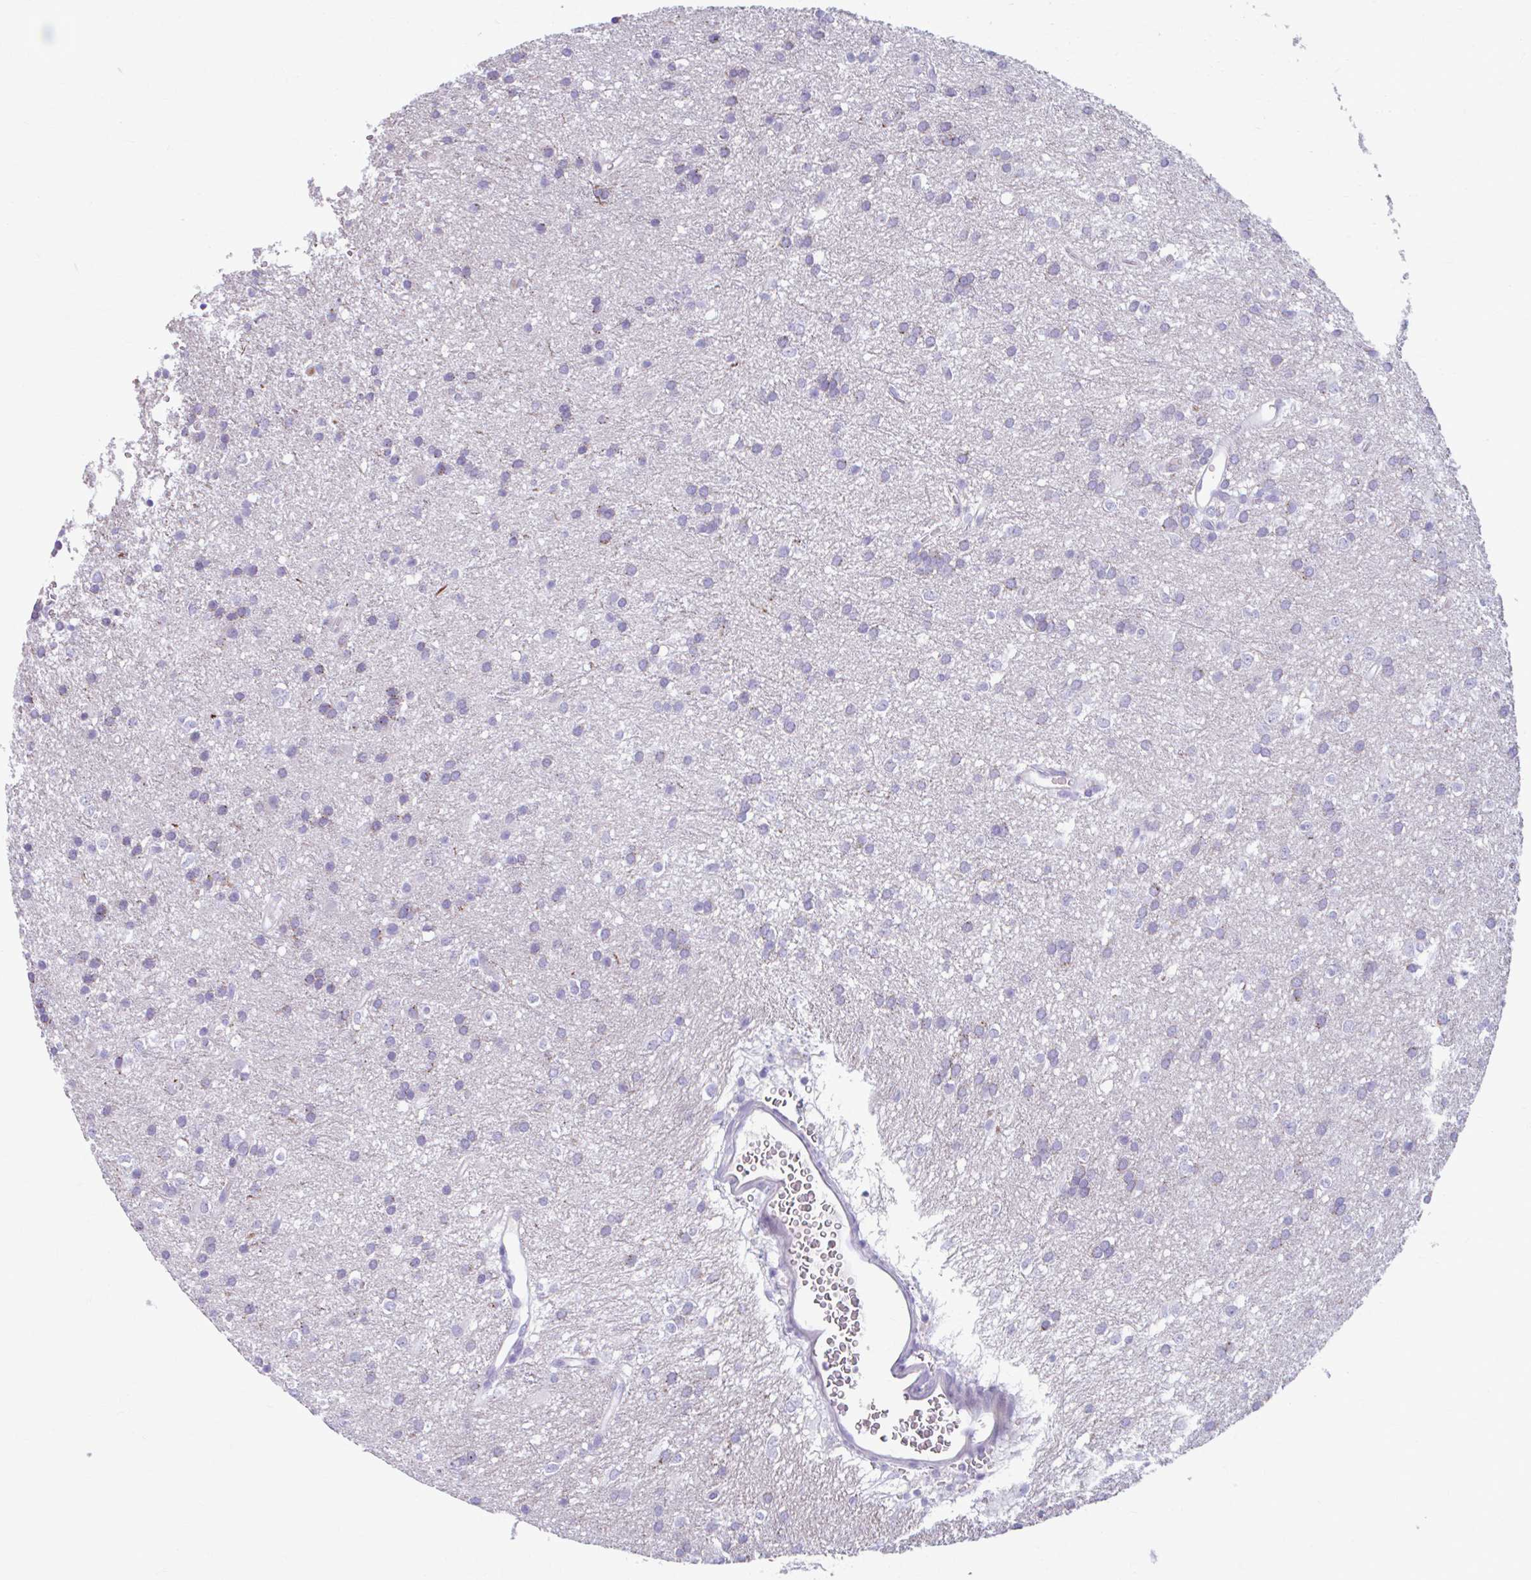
{"staining": {"intensity": "moderate", "quantity": "<25%", "location": "cytoplasmic/membranous"}, "tissue": "glioma", "cell_type": "Tumor cells", "image_type": "cancer", "snomed": [{"axis": "morphology", "description": "Glioma, malignant, Low grade"}, {"axis": "topography", "description": "Brain"}], "caption": "A brown stain labels moderate cytoplasmic/membranous expression of a protein in human malignant glioma (low-grade) tumor cells. (DAB (3,3'-diaminobenzidine) IHC, brown staining for protein, blue staining for nuclei).", "gene": "C12orf71", "patient": {"sex": "female", "age": 33}}